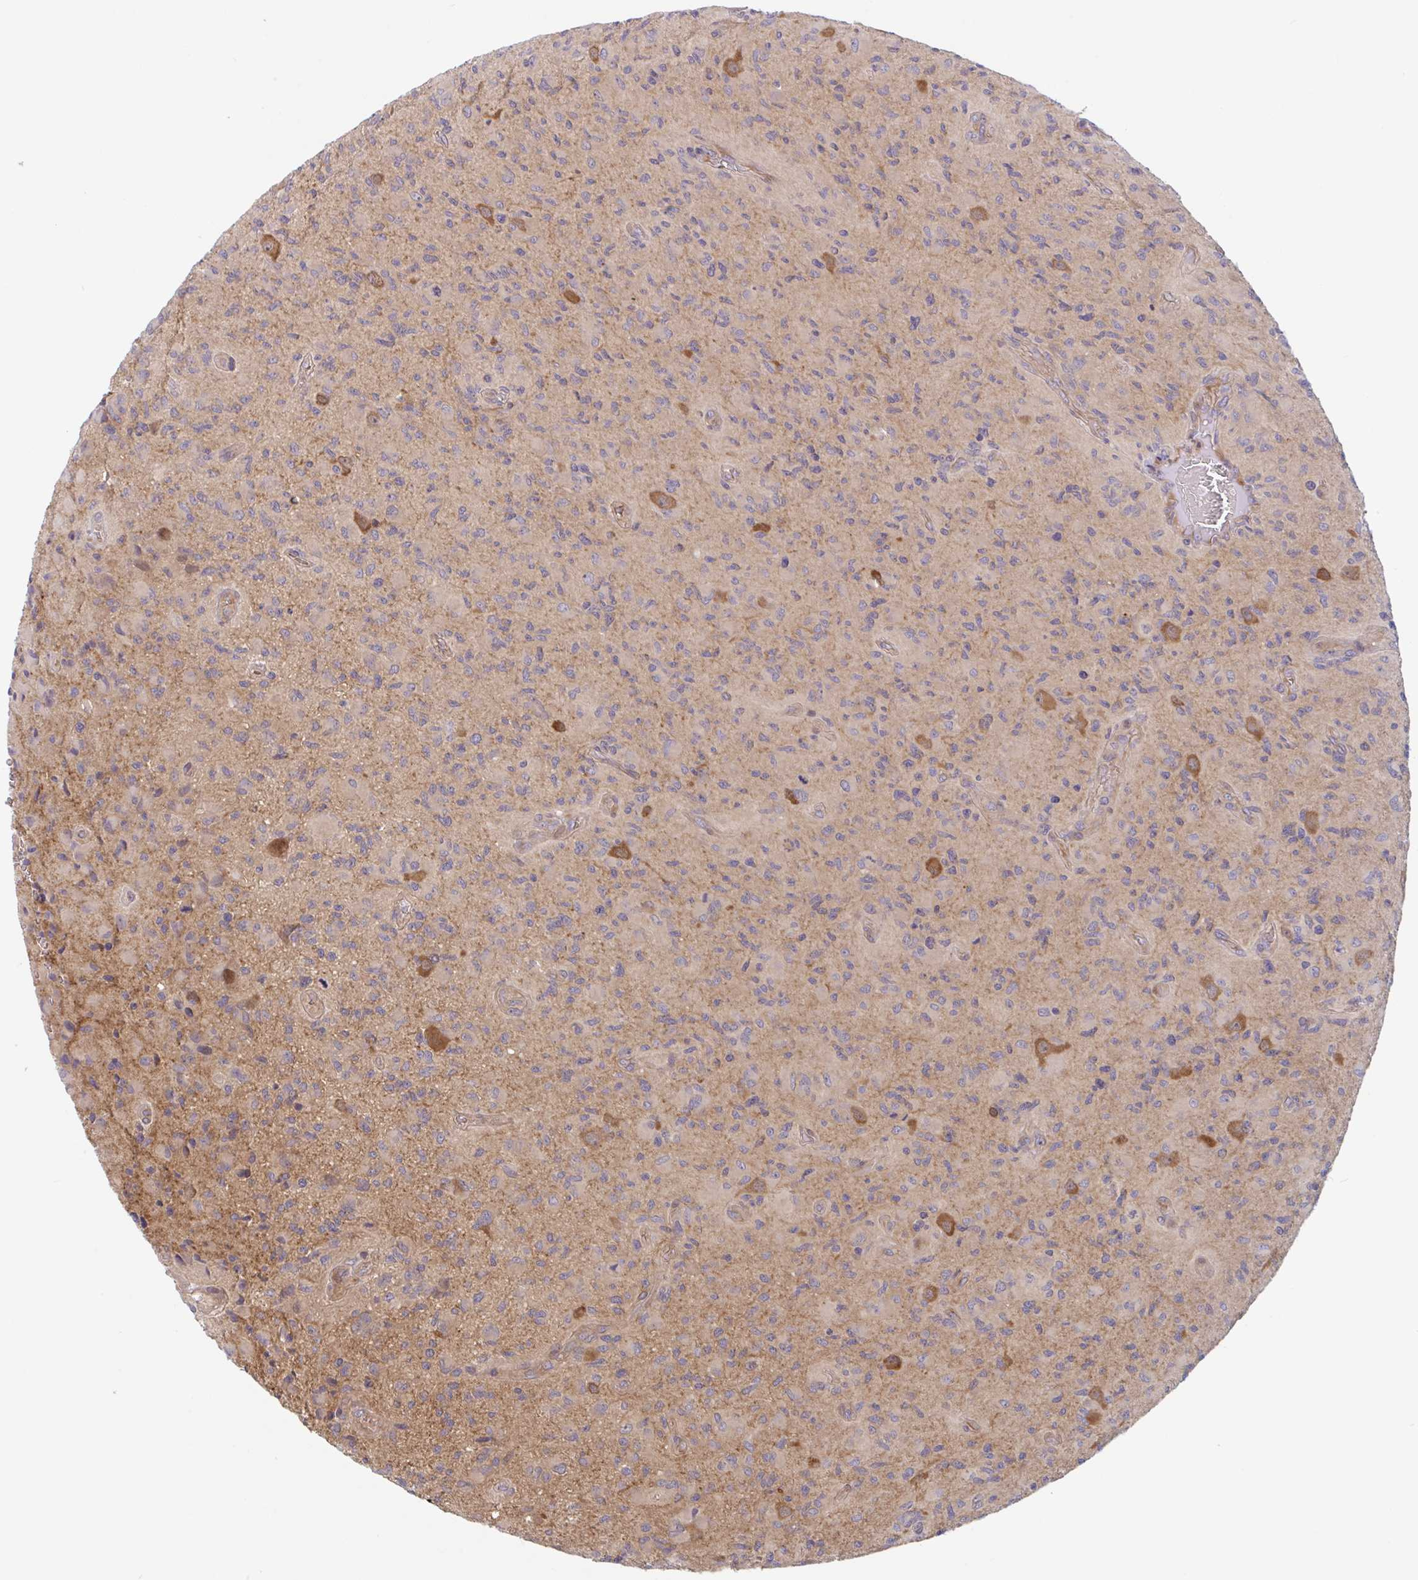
{"staining": {"intensity": "negative", "quantity": "none", "location": "none"}, "tissue": "glioma", "cell_type": "Tumor cells", "image_type": "cancer", "snomed": [{"axis": "morphology", "description": "Glioma, malignant, High grade"}, {"axis": "topography", "description": "Brain"}], "caption": "A high-resolution histopathology image shows immunohistochemistry (IHC) staining of glioma, which displays no significant expression in tumor cells. (DAB (3,3'-diaminobenzidine) IHC, high magnification).", "gene": "LMNTD2", "patient": {"sex": "female", "age": 65}}